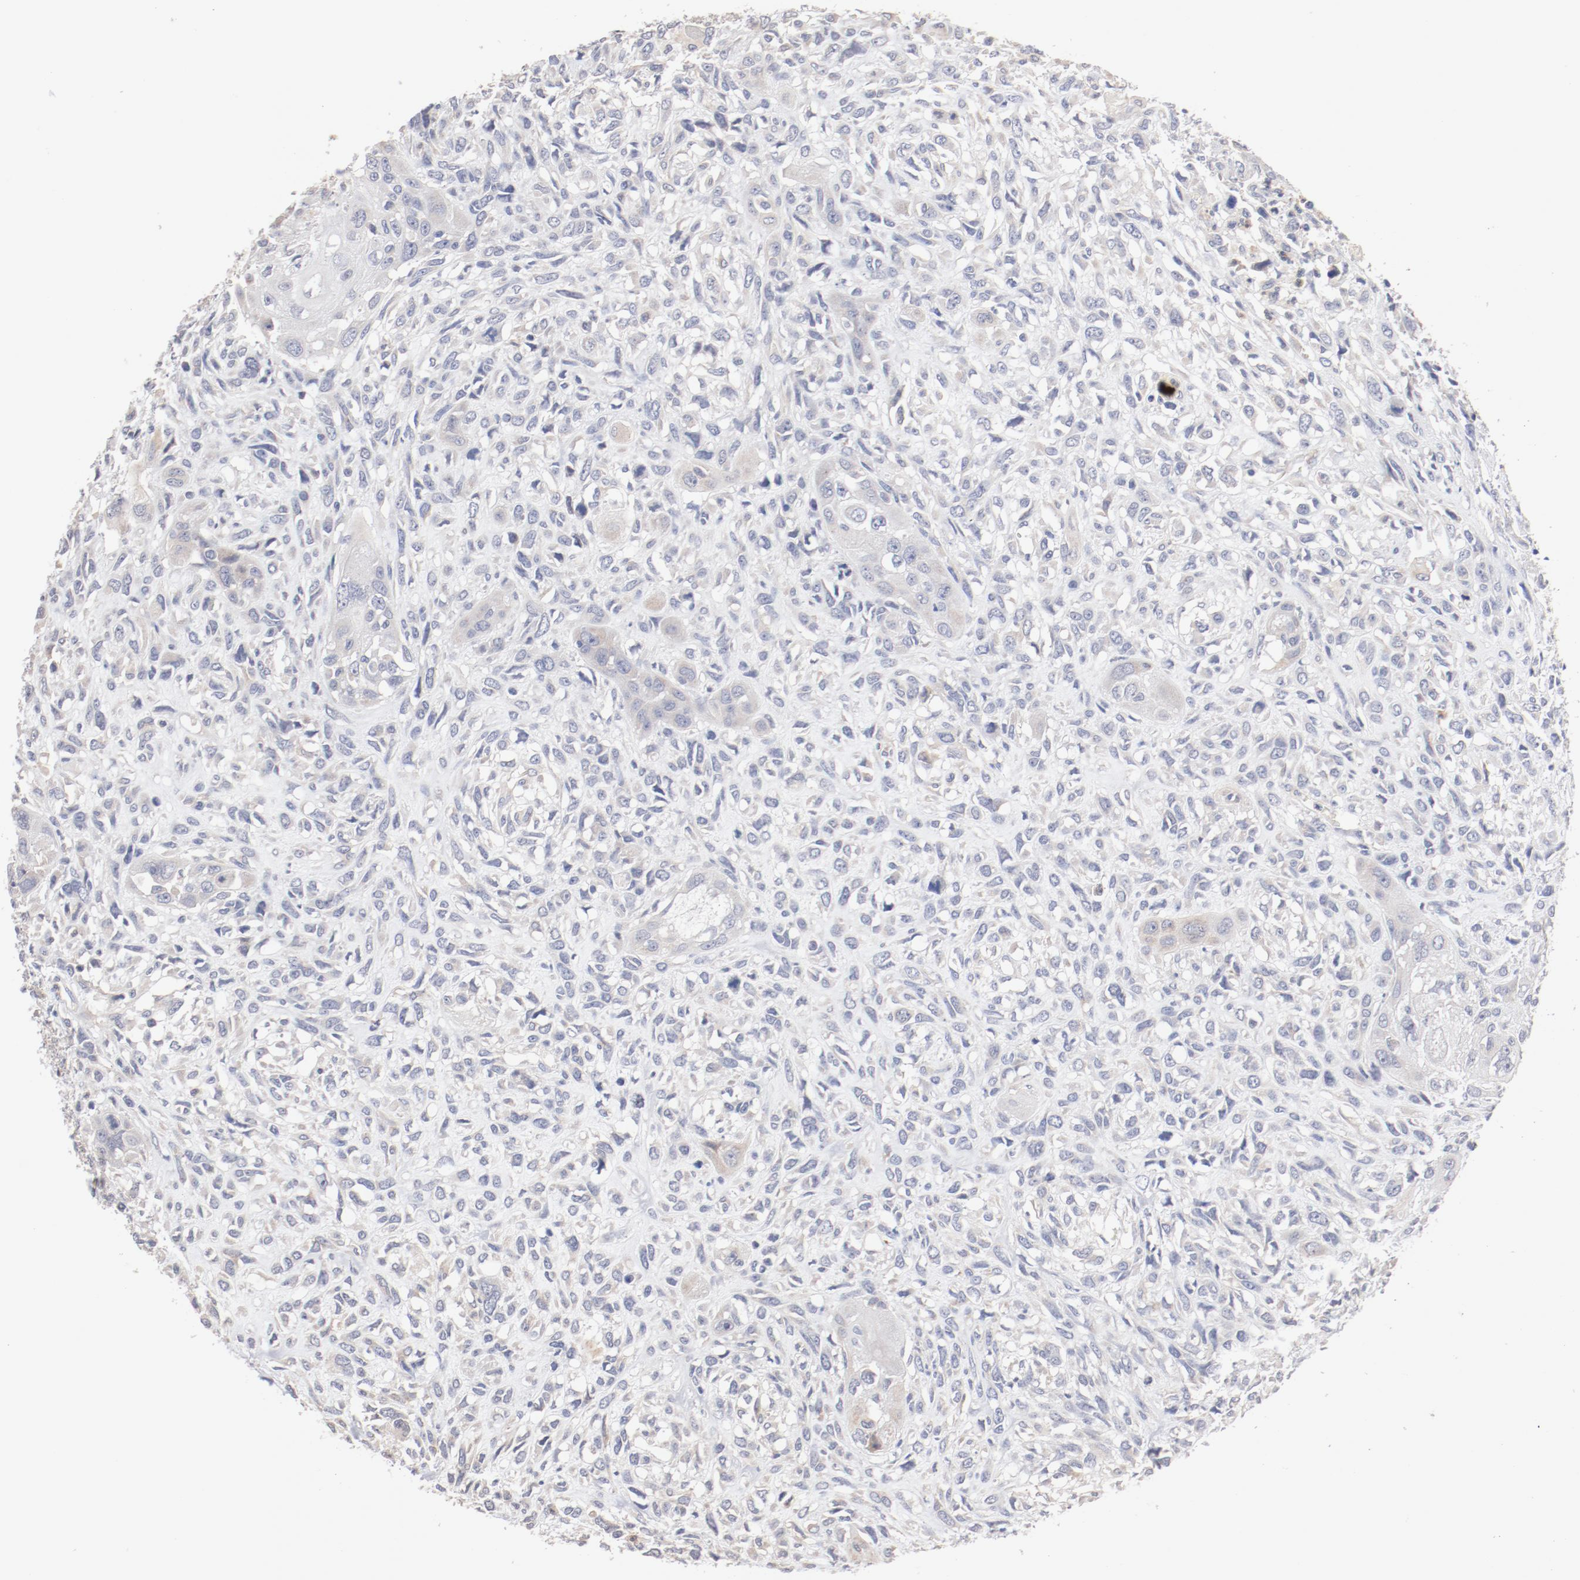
{"staining": {"intensity": "weak", "quantity": "<25%", "location": "cytoplasmic/membranous"}, "tissue": "head and neck cancer", "cell_type": "Tumor cells", "image_type": "cancer", "snomed": [{"axis": "morphology", "description": "Neoplasm, malignant, NOS"}, {"axis": "topography", "description": "Salivary gland"}, {"axis": "topography", "description": "Head-Neck"}], "caption": "Malignant neoplasm (head and neck) was stained to show a protein in brown. There is no significant expression in tumor cells. (Brightfield microscopy of DAB IHC at high magnification).", "gene": "AK7", "patient": {"sex": "male", "age": 43}}